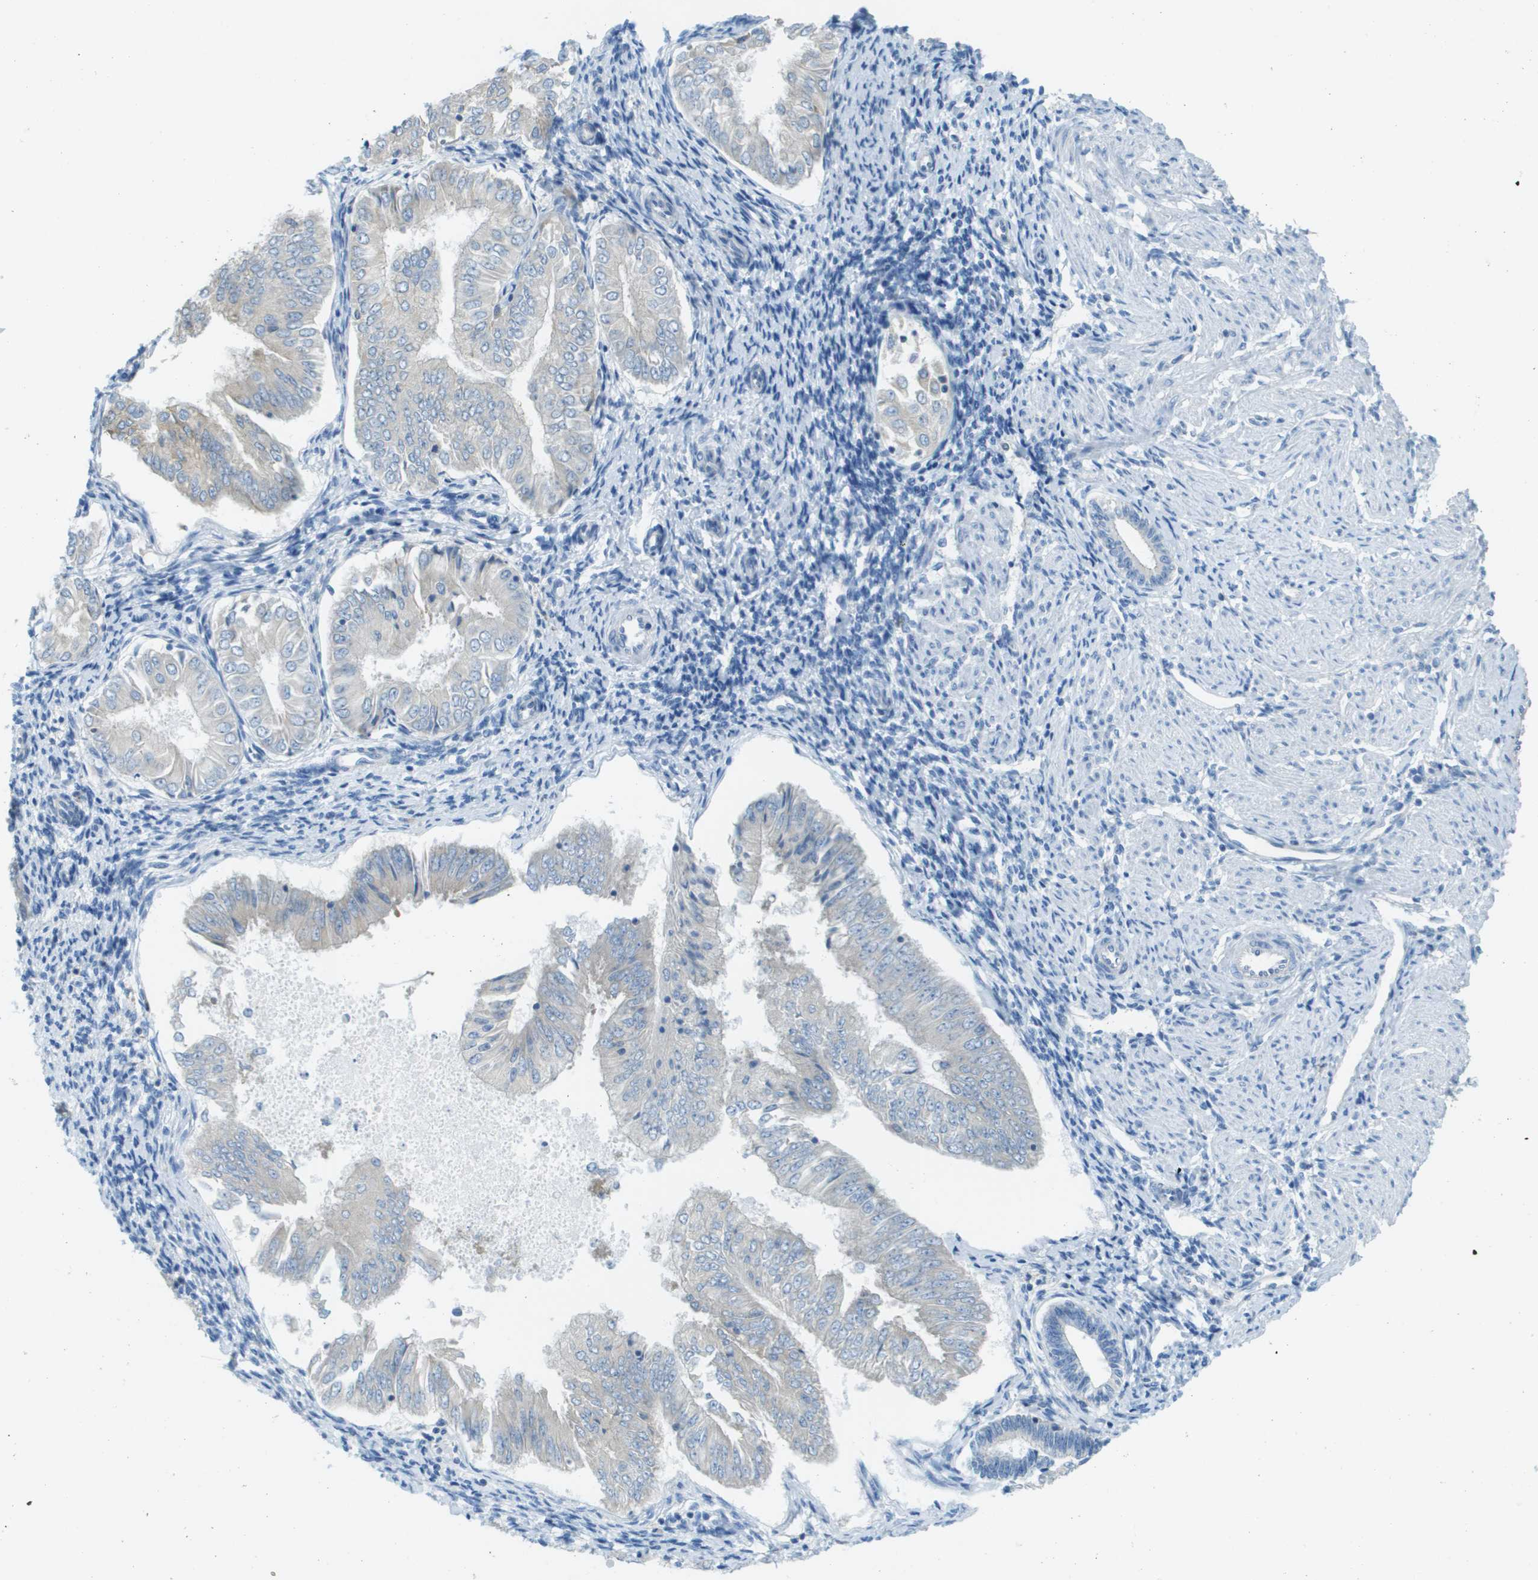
{"staining": {"intensity": "negative", "quantity": "none", "location": "none"}, "tissue": "endometrial cancer", "cell_type": "Tumor cells", "image_type": "cancer", "snomed": [{"axis": "morphology", "description": "Adenocarcinoma, NOS"}, {"axis": "topography", "description": "Endometrium"}], "caption": "Immunohistochemical staining of adenocarcinoma (endometrial) exhibits no significant expression in tumor cells.", "gene": "DNAJB11", "patient": {"sex": "female", "age": 53}}